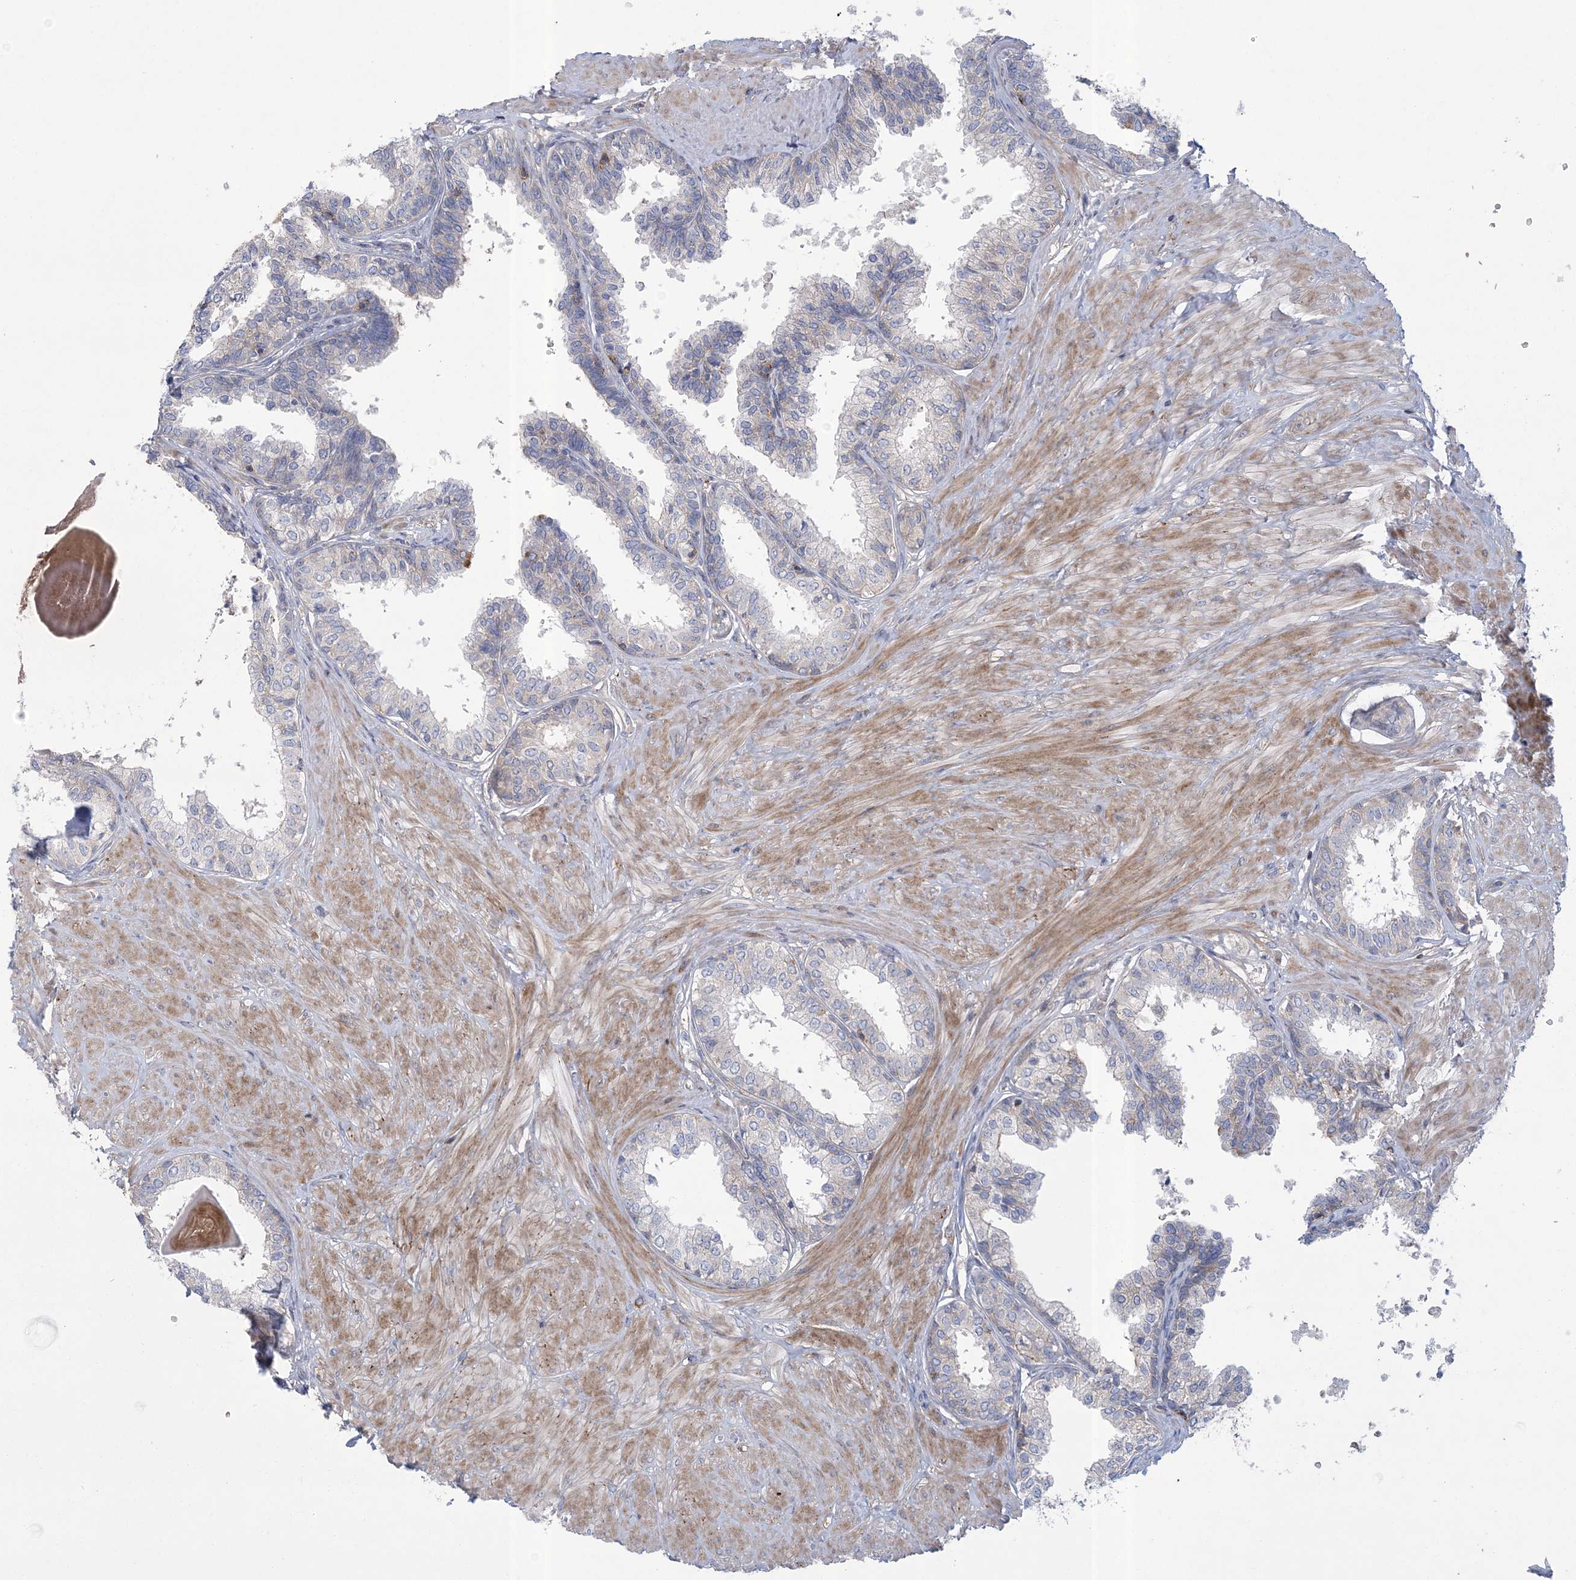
{"staining": {"intensity": "weak", "quantity": "<25%", "location": "cytoplasmic/membranous"}, "tissue": "prostate", "cell_type": "Glandular cells", "image_type": "normal", "snomed": [{"axis": "morphology", "description": "Normal tissue, NOS"}, {"axis": "topography", "description": "Prostate"}], "caption": "Normal prostate was stained to show a protein in brown. There is no significant expression in glandular cells. (DAB immunohistochemistry (IHC) with hematoxylin counter stain).", "gene": "ARSJ", "patient": {"sex": "male", "age": 48}}